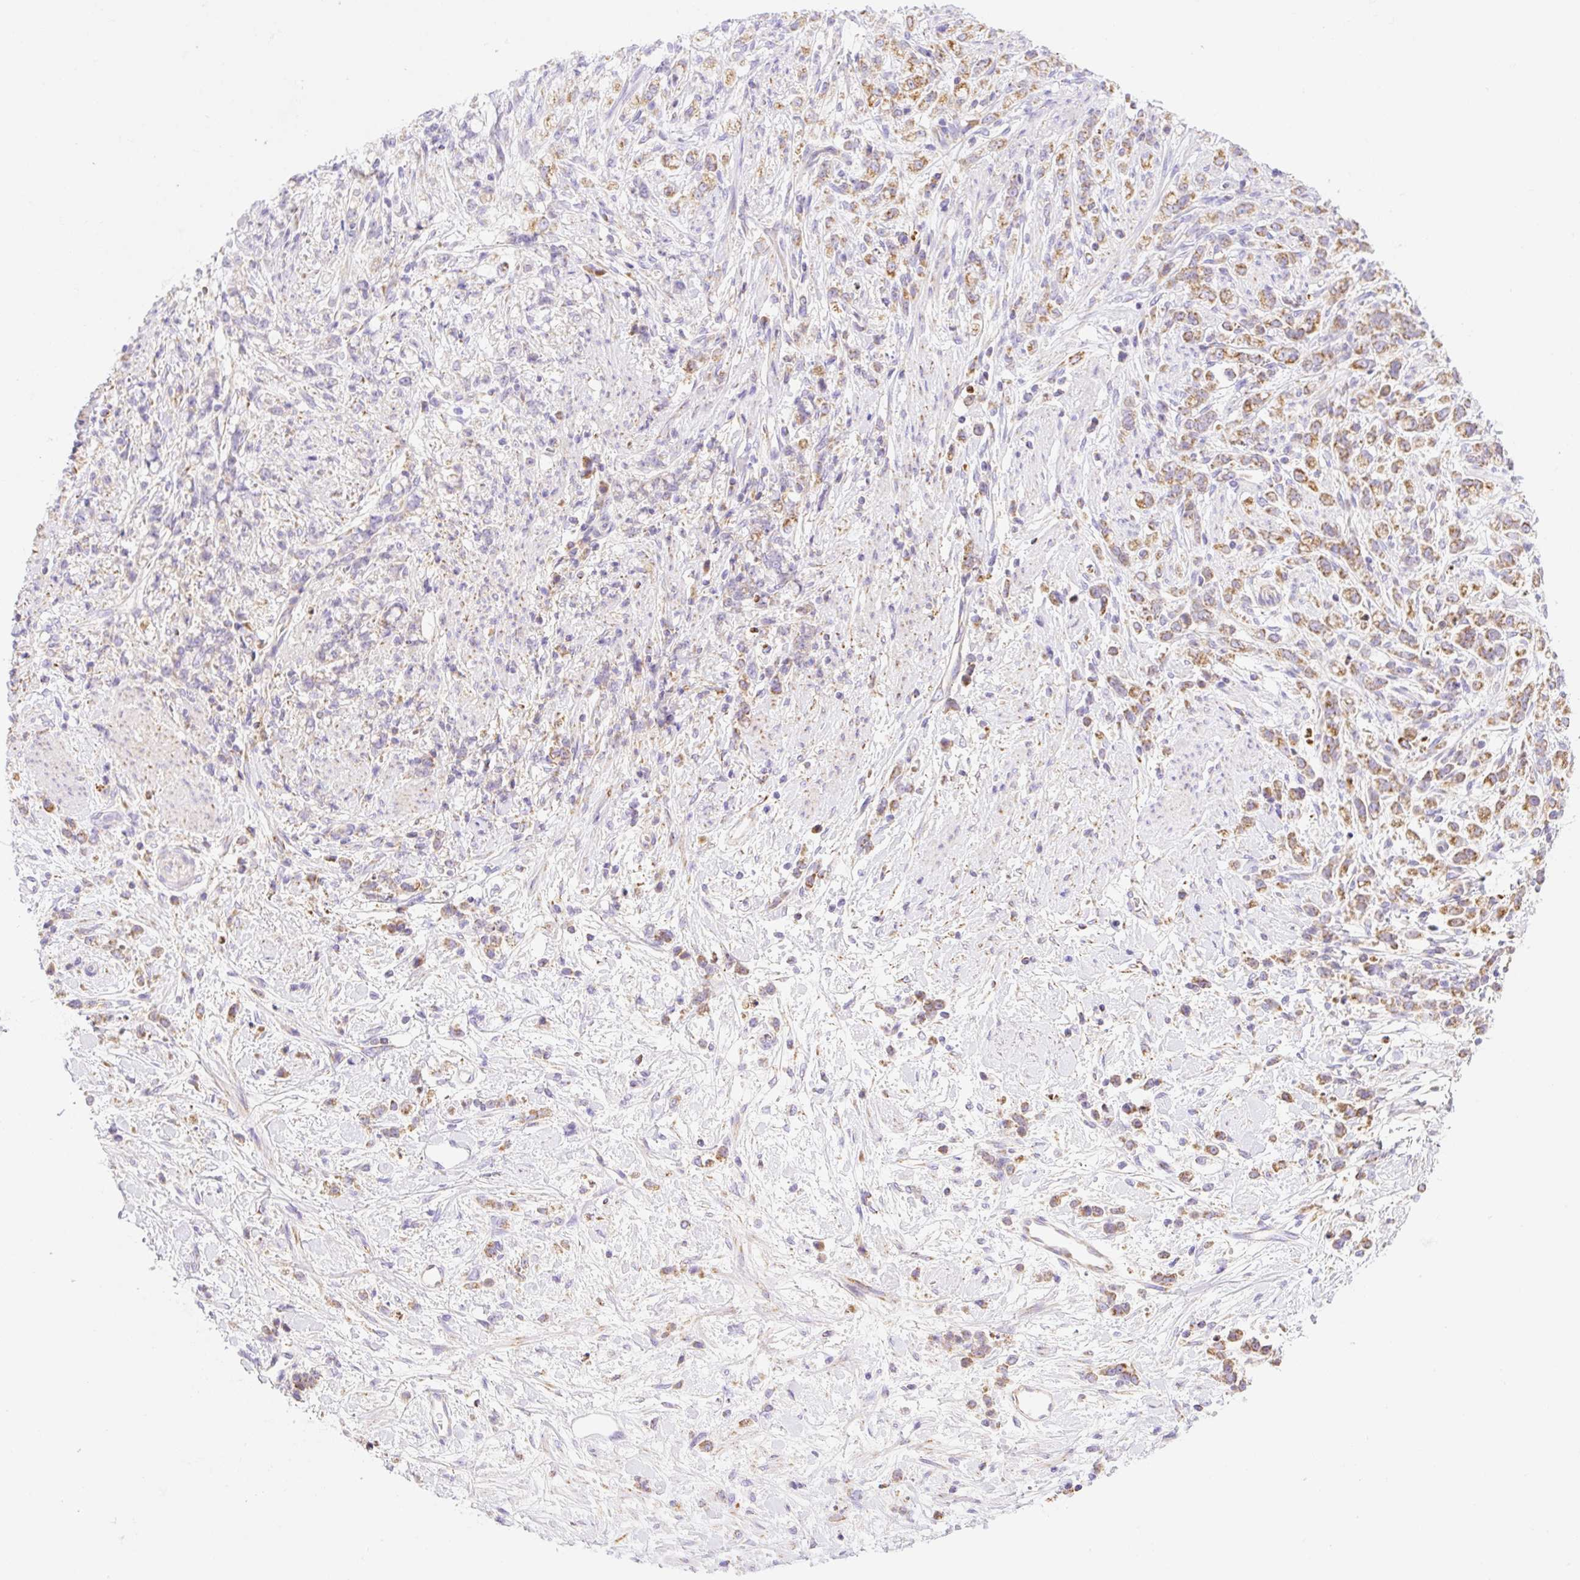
{"staining": {"intensity": "moderate", "quantity": "25%-75%", "location": "cytoplasmic/membranous"}, "tissue": "stomach cancer", "cell_type": "Tumor cells", "image_type": "cancer", "snomed": [{"axis": "morphology", "description": "Adenocarcinoma, NOS"}, {"axis": "topography", "description": "Stomach"}], "caption": "Immunohistochemistry (IHC) of adenocarcinoma (stomach) shows medium levels of moderate cytoplasmic/membranous positivity in approximately 25%-75% of tumor cells.", "gene": "ETNK2", "patient": {"sex": "female", "age": 60}}